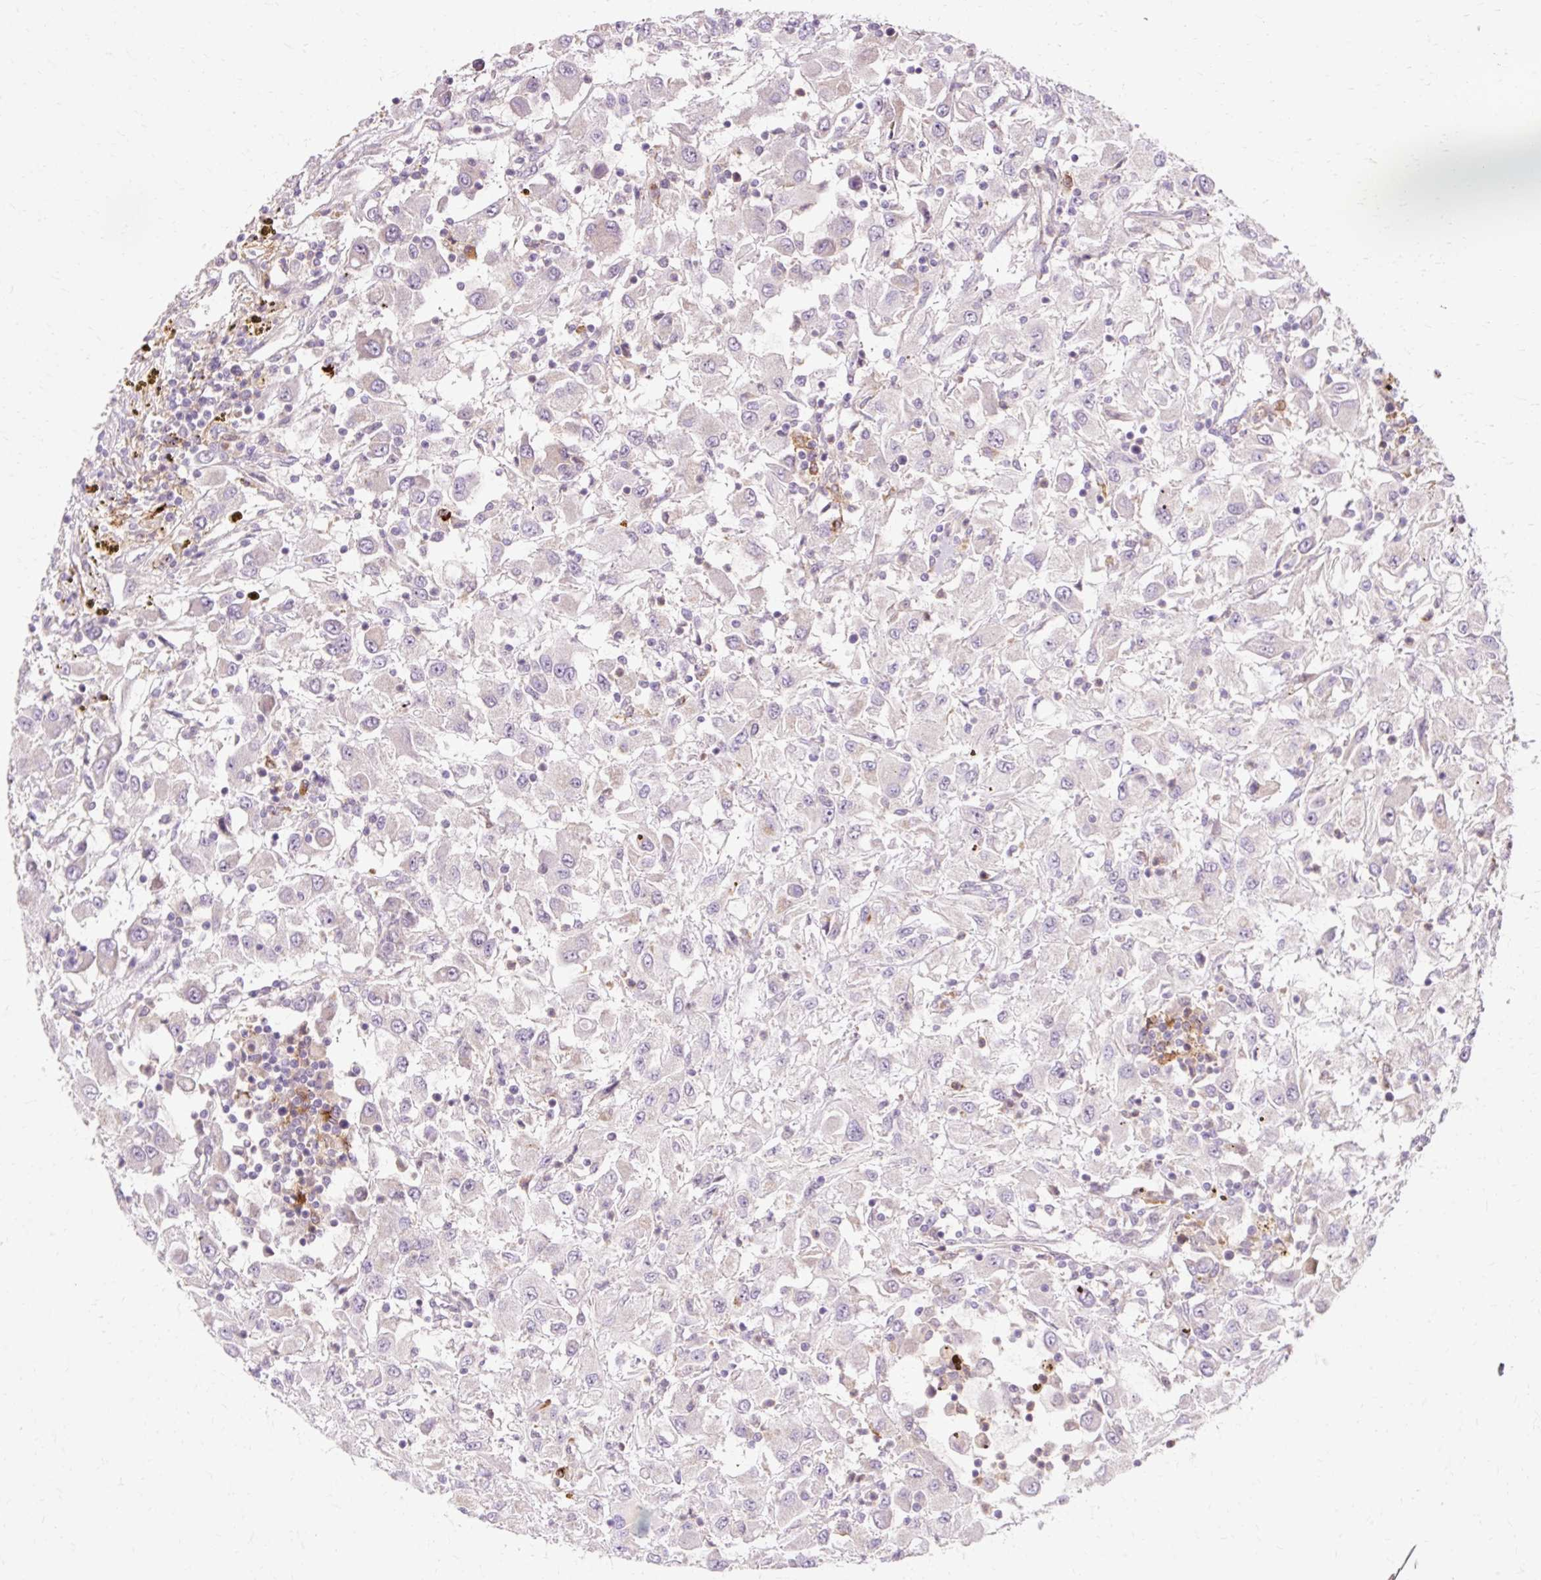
{"staining": {"intensity": "negative", "quantity": "none", "location": "none"}, "tissue": "renal cancer", "cell_type": "Tumor cells", "image_type": "cancer", "snomed": [{"axis": "morphology", "description": "Adenocarcinoma, NOS"}, {"axis": "topography", "description": "Kidney"}], "caption": "DAB immunohistochemical staining of renal cancer (adenocarcinoma) reveals no significant positivity in tumor cells.", "gene": "GEMIN2", "patient": {"sex": "female", "age": 67}}